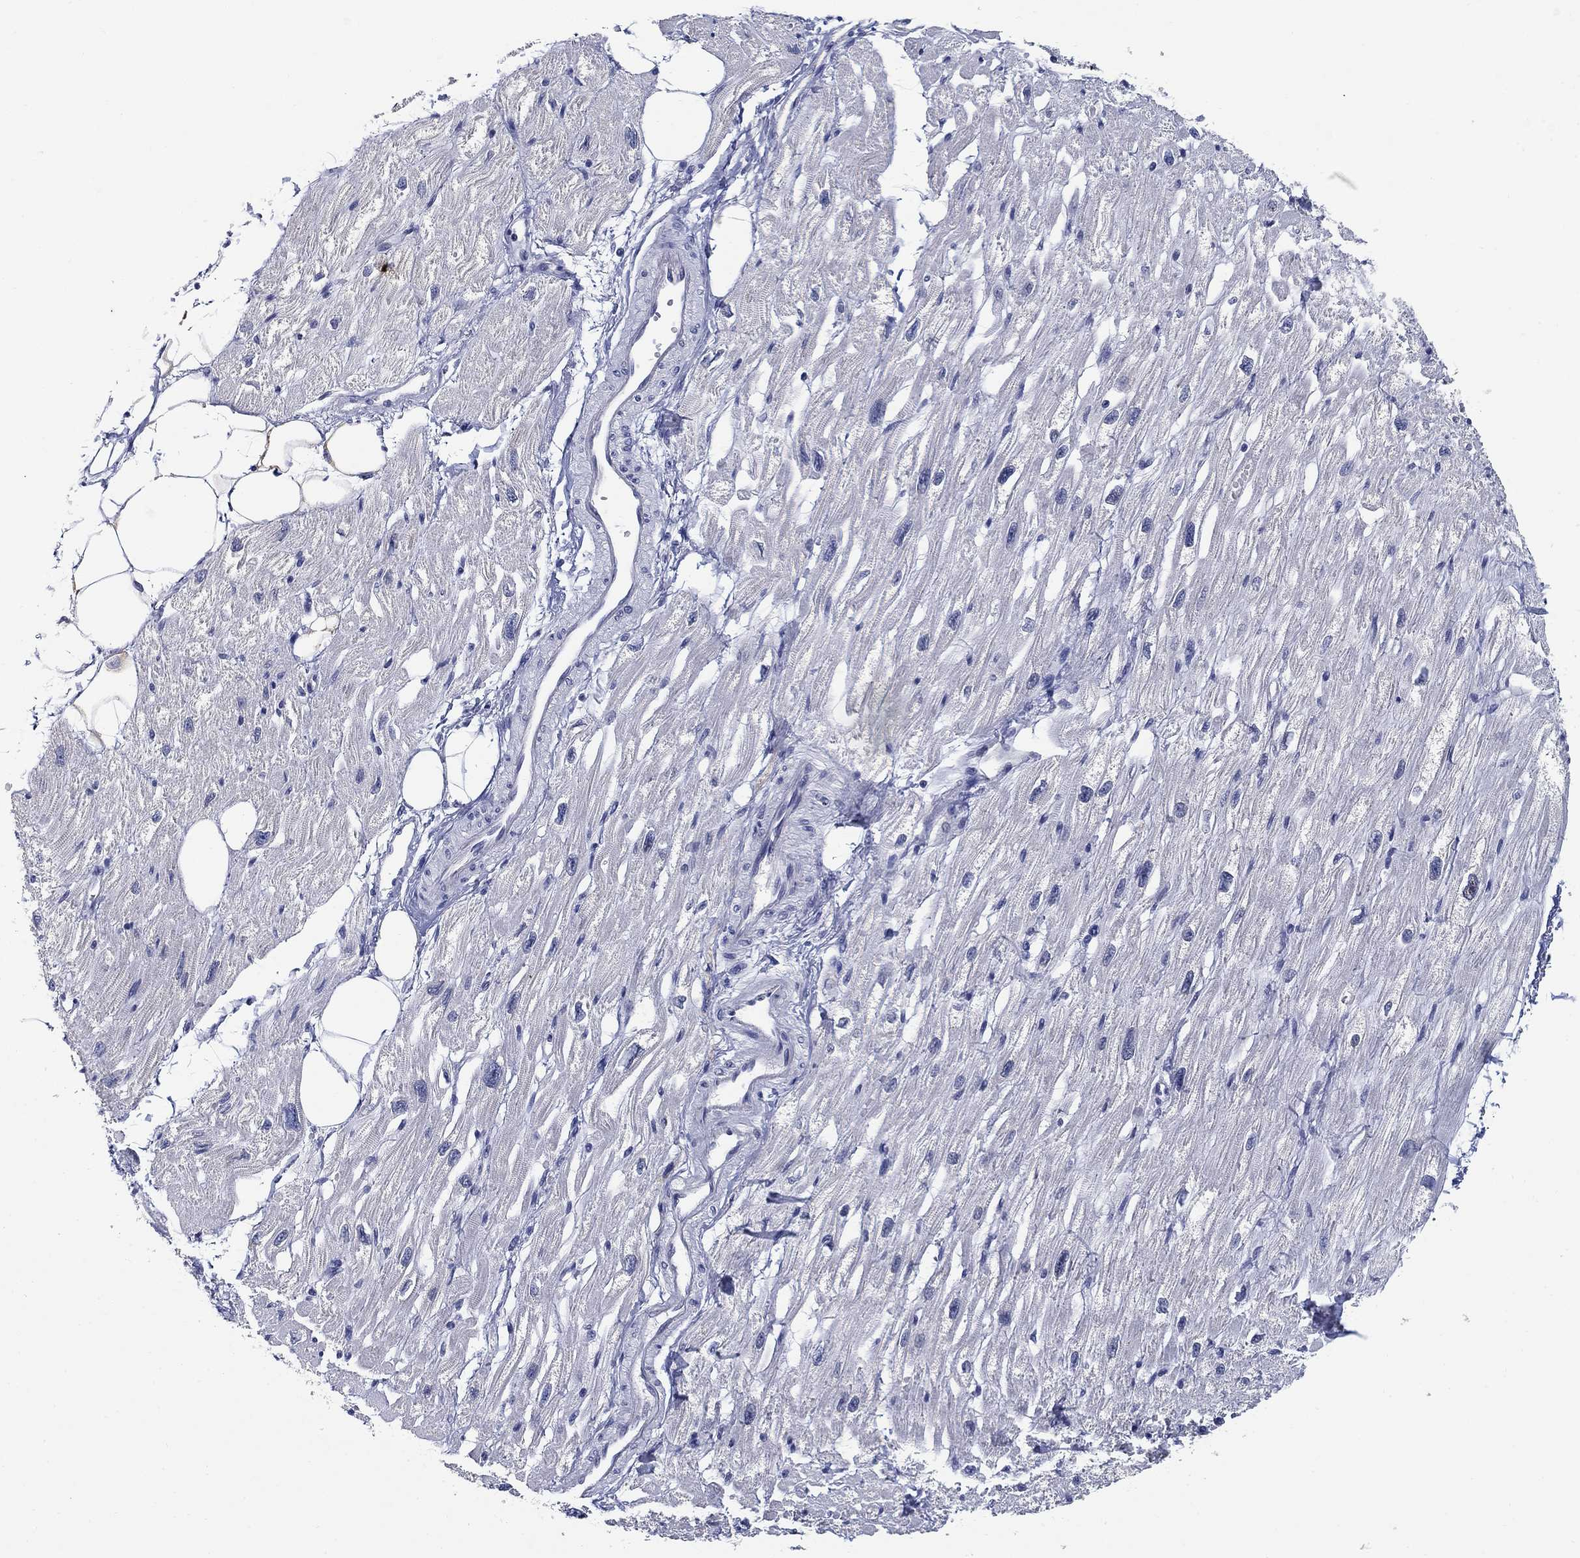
{"staining": {"intensity": "negative", "quantity": "none", "location": "none"}, "tissue": "heart muscle", "cell_type": "Cardiomyocytes", "image_type": "normal", "snomed": [{"axis": "morphology", "description": "Normal tissue, NOS"}, {"axis": "topography", "description": "Heart"}], "caption": "Histopathology image shows no protein staining in cardiomyocytes of benign heart muscle.", "gene": "CLUL1", "patient": {"sex": "male", "age": 66}}